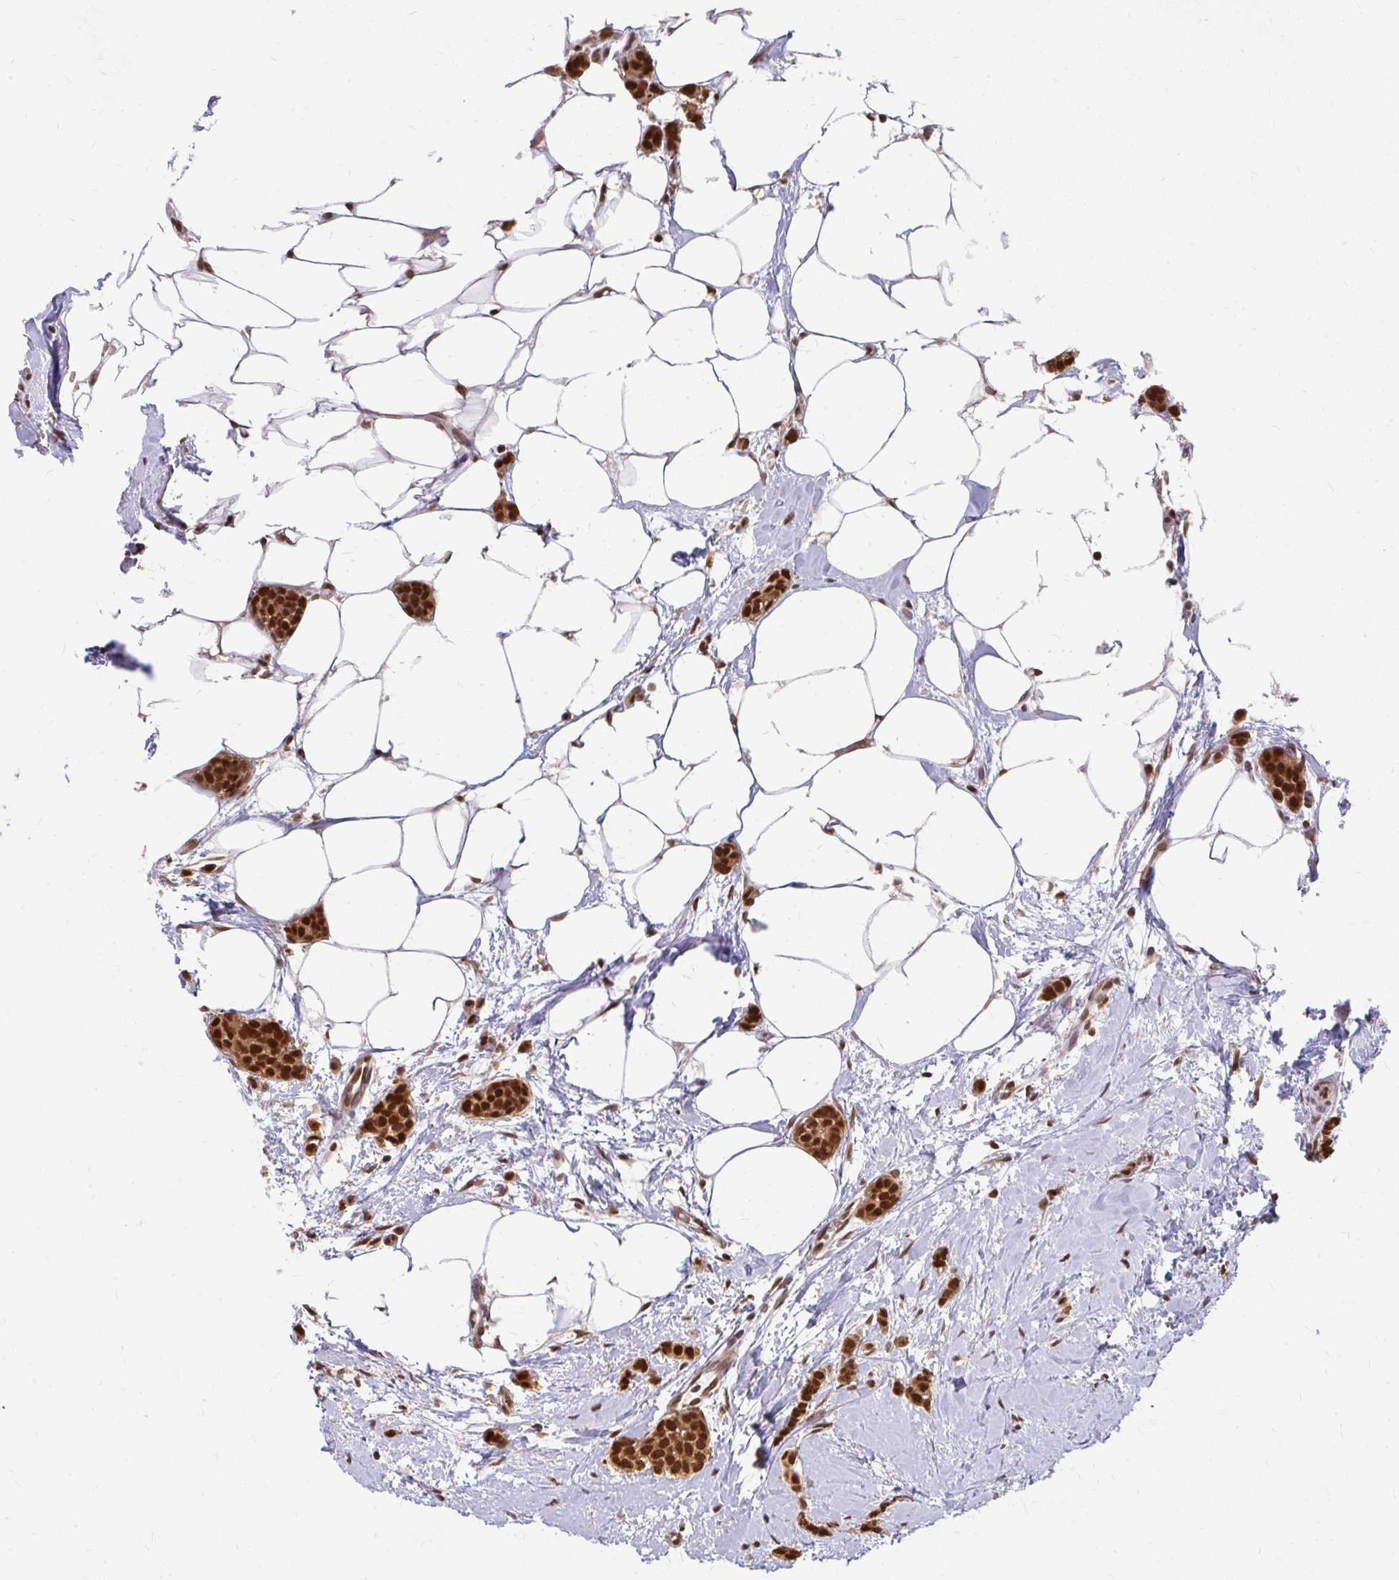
{"staining": {"intensity": "strong", "quantity": ">75%", "location": "nuclear"}, "tissue": "breast cancer", "cell_type": "Tumor cells", "image_type": "cancer", "snomed": [{"axis": "morphology", "description": "Duct carcinoma"}, {"axis": "topography", "description": "Breast"}], "caption": "Breast cancer (infiltrating ductal carcinoma) was stained to show a protein in brown. There is high levels of strong nuclear staining in approximately >75% of tumor cells. (DAB (3,3'-diaminobenzidine) IHC with brightfield microscopy, high magnification).", "gene": "XPO1", "patient": {"sex": "female", "age": 72}}